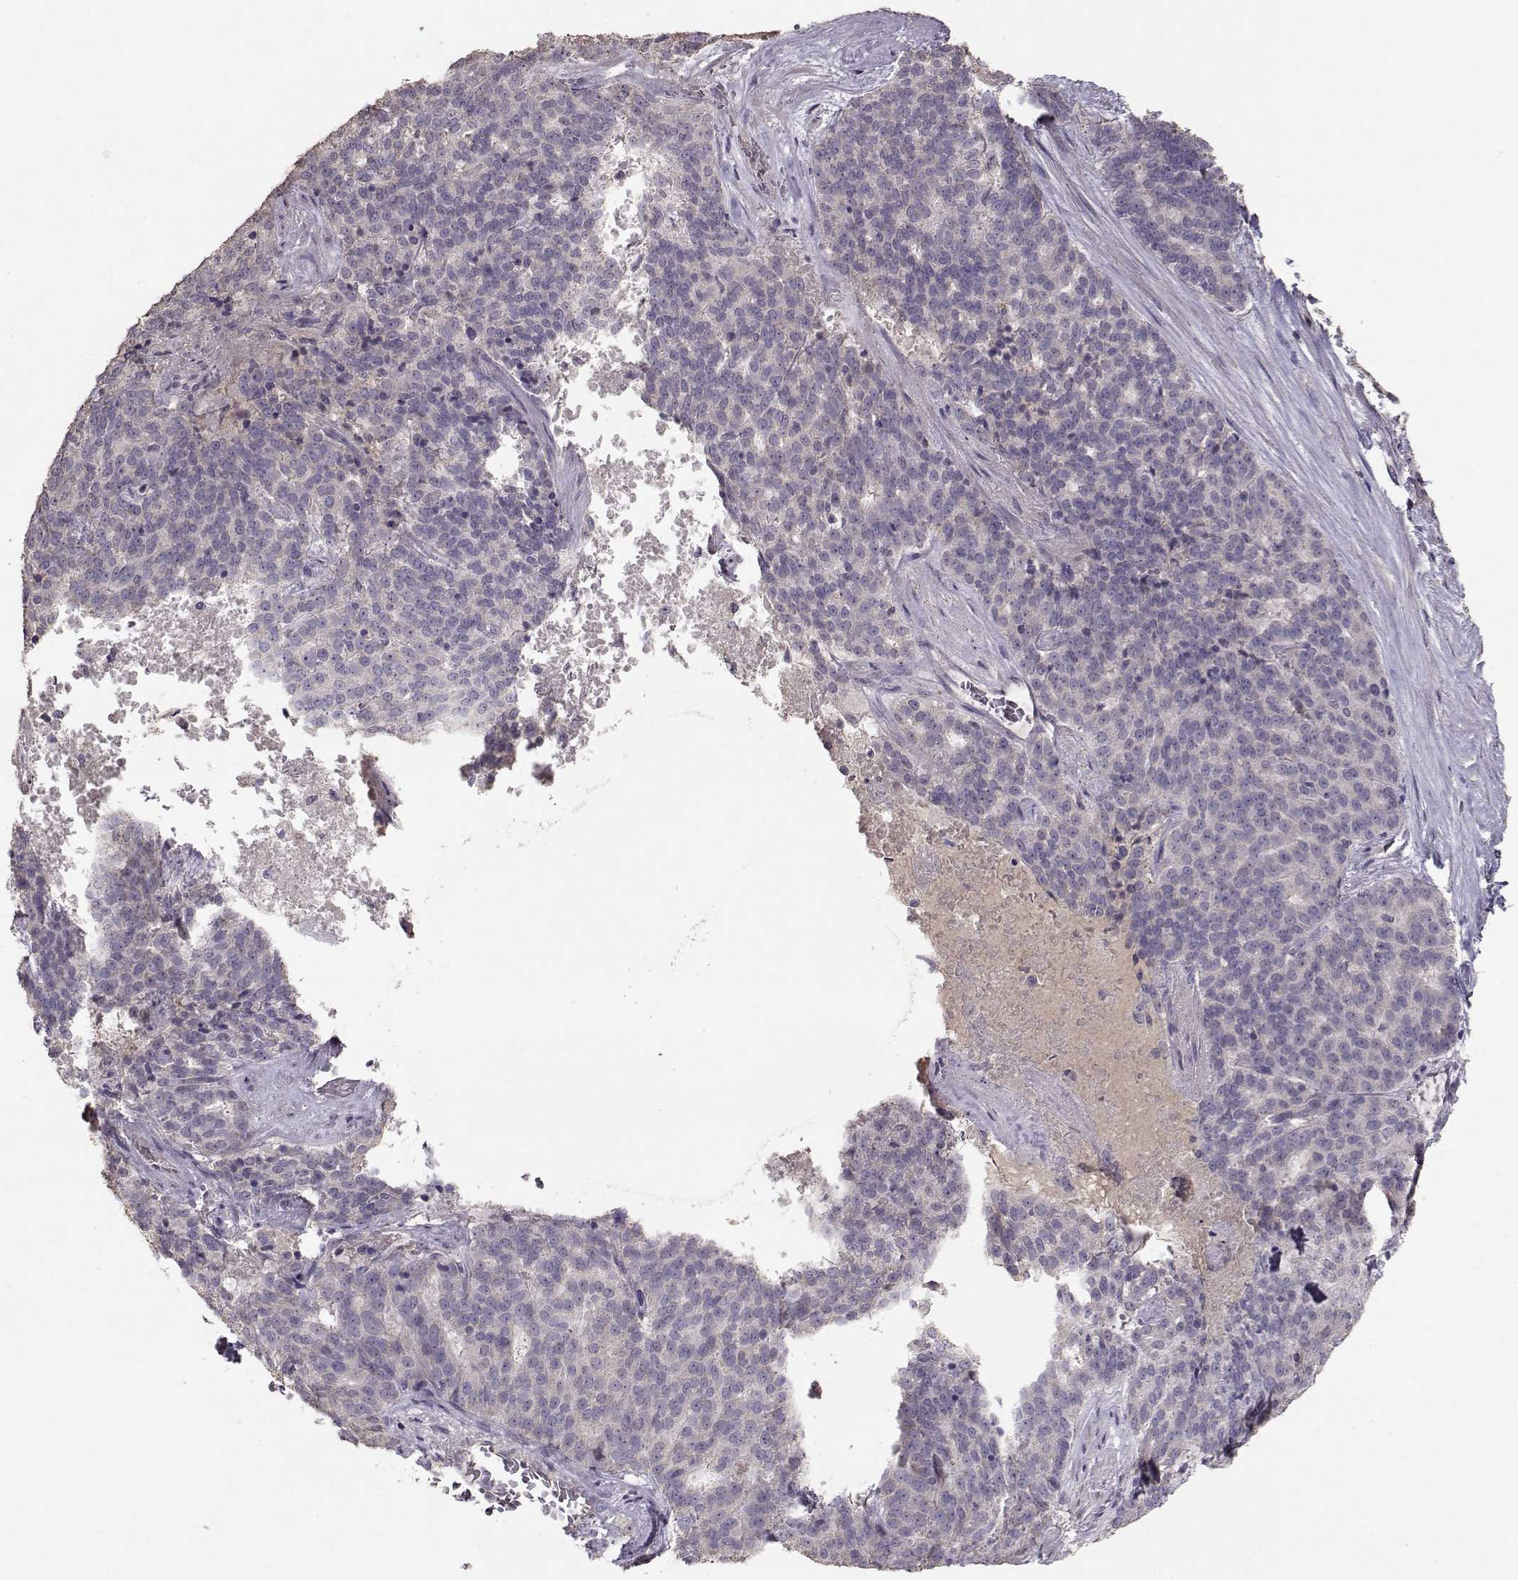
{"staining": {"intensity": "negative", "quantity": "none", "location": "none"}, "tissue": "liver cancer", "cell_type": "Tumor cells", "image_type": "cancer", "snomed": [{"axis": "morphology", "description": "Cholangiocarcinoma"}, {"axis": "topography", "description": "Liver"}], "caption": "Tumor cells show no significant protein staining in liver cancer (cholangiocarcinoma).", "gene": "PMCH", "patient": {"sex": "female", "age": 47}}